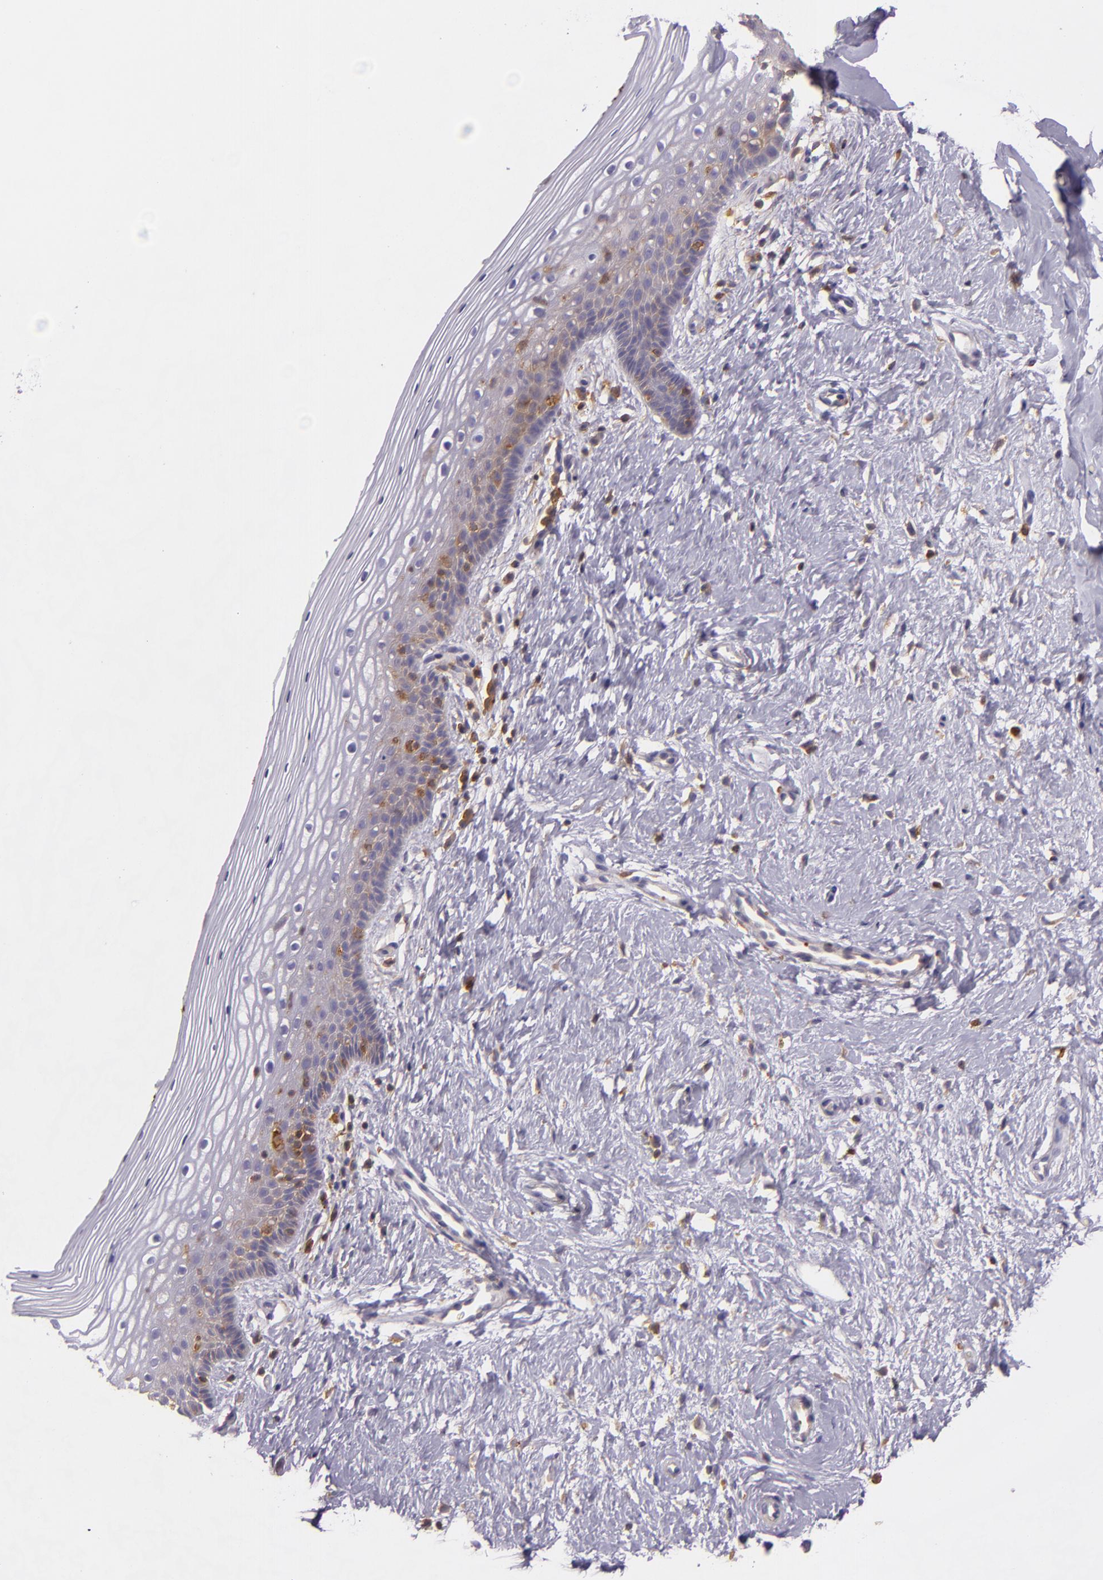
{"staining": {"intensity": "moderate", "quantity": "25%-75%", "location": "cytoplasmic/membranous"}, "tissue": "vagina", "cell_type": "Squamous epithelial cells", "image_type": "normal", "snomed": [{"axis": "morphology", "description": "Normal tissue, NOS"}, {"axis": "topography", "description": "Vagina"}], "caption": "Vagina stained for a protein shows moderate cytoplasmic/membranous positivity in squamous epithelial cells. Ihc stains the protein in brown and the nuclei are stained blue.", "gene": "TLN1", "patient": {"sex": "female", "age": 46}}